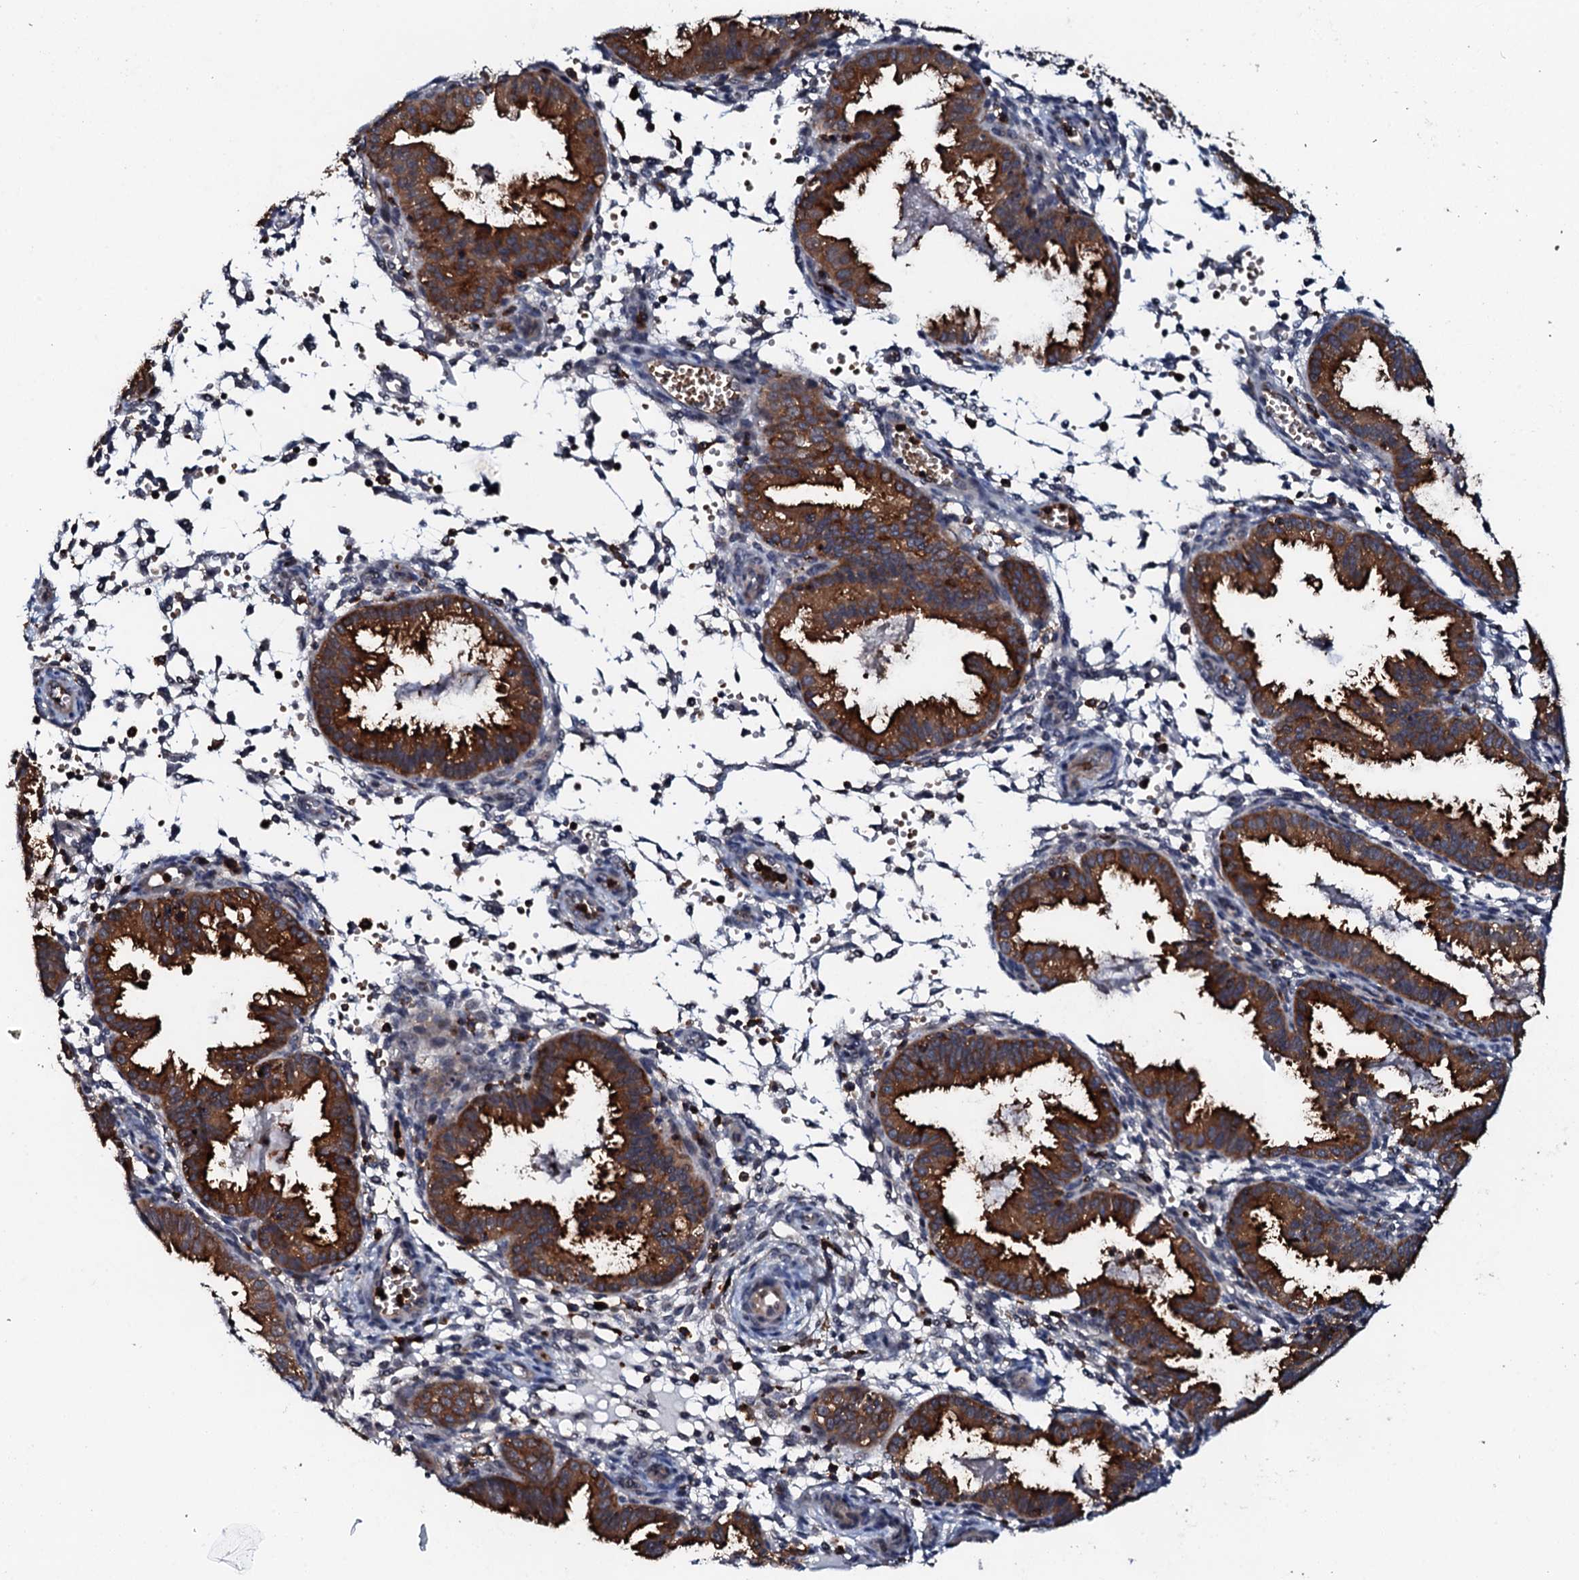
{"staining": {"intensity": "strong", "quantity": "<25%", "location": "cytoplasmic/membranous"}, "tissue": "endometrium", "cell_type": "Cells in endometrial stroma", "image_type": "normal", "snomed": [{"axis": "morphology", "description": "Normal tissue, NOS"}, {"axis": "topography", "description": "Endometrium"}], "caption": "A brown stain highlights strong cytoplasmic/membranous staining of a protein in cells in endometrial stroma of benign endometrium. The staining was performed using DAB (3,3'-diaminobenzidine) to visualize the protein expression in brown, while the nuclei were stained in blue with hematoxylin (Magnification: 20x).", "gene": "VAMP8", "patient": {"sex": "female", "age": 33}}